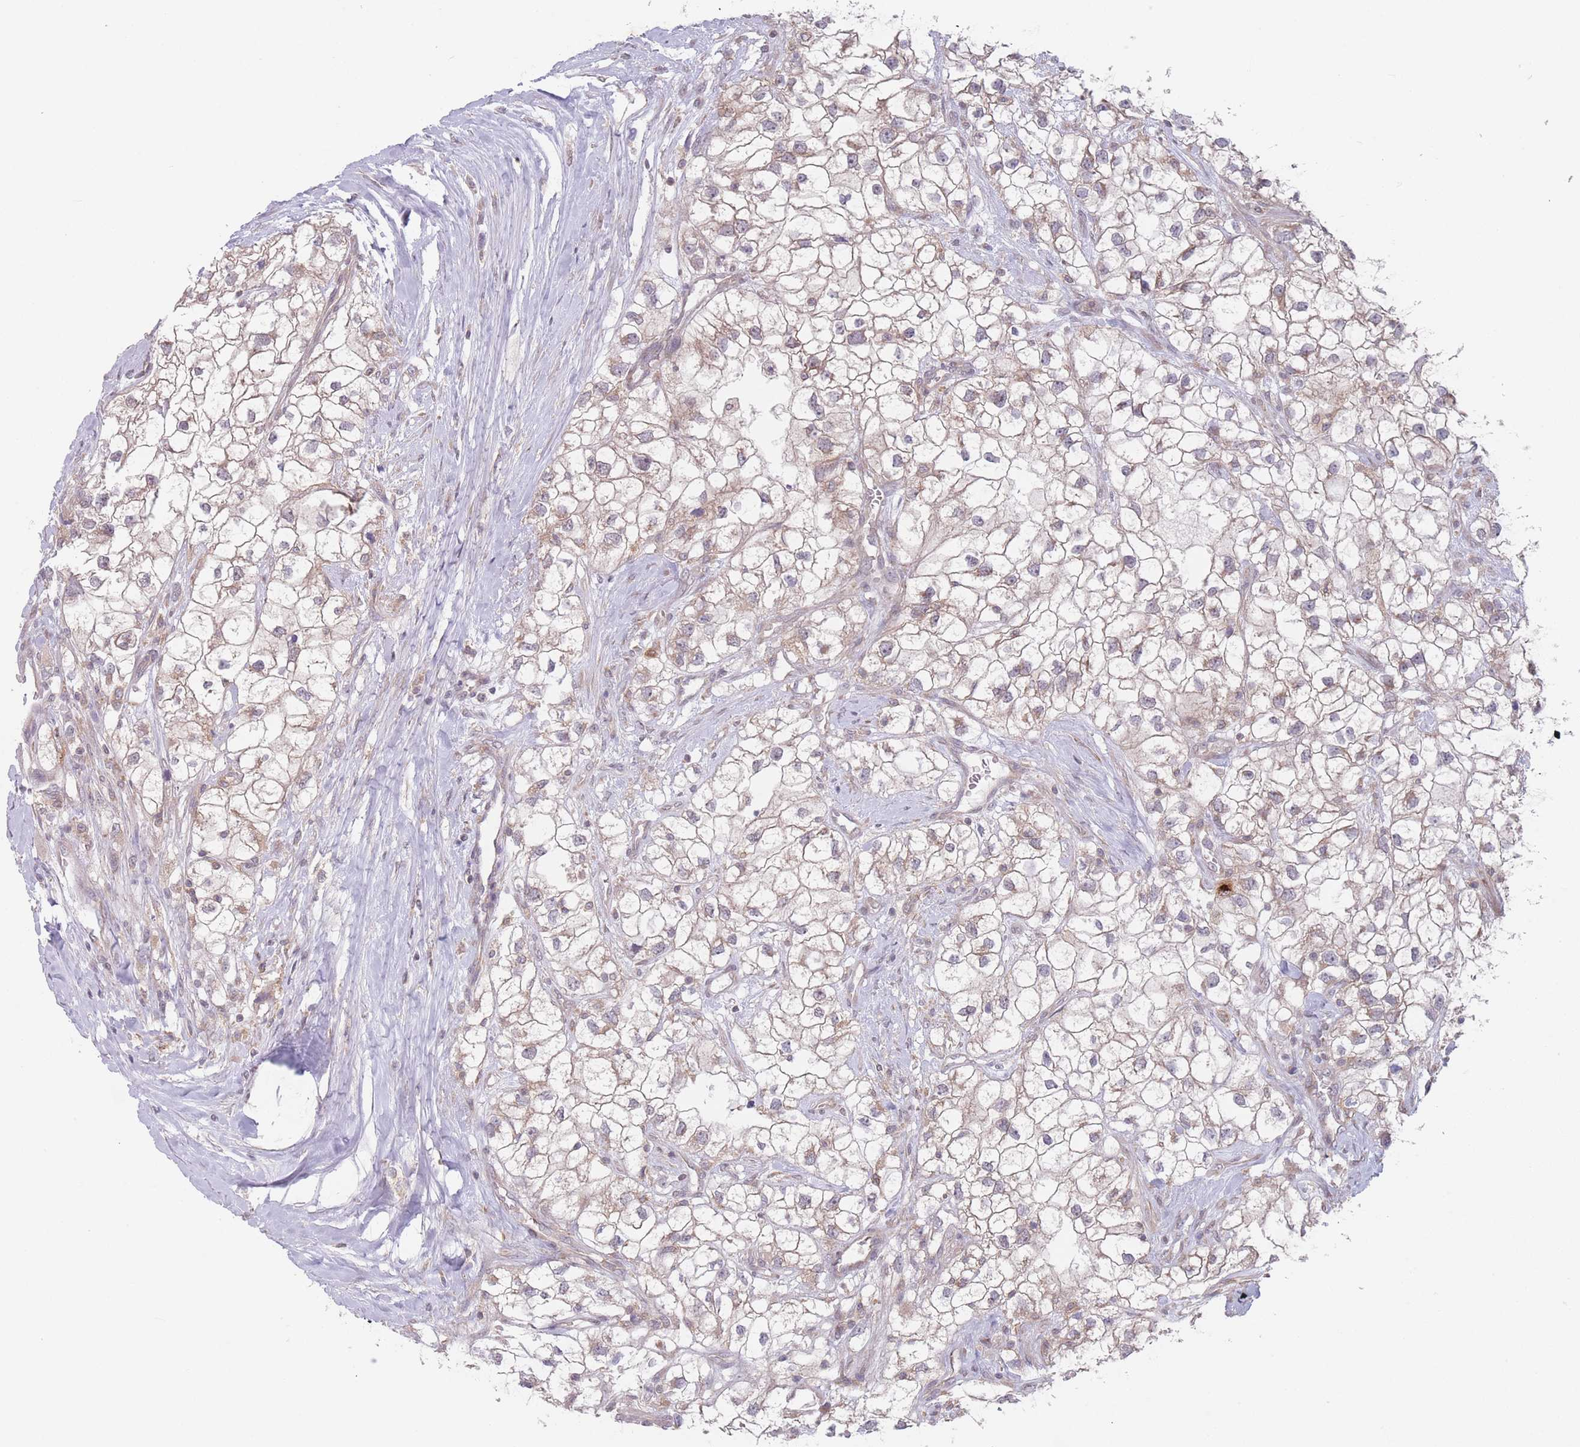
{"staining": {"intensity": "weak", "quantity": "25%-75%", "location": "cytoplasmic/membranous"}, "tissue": "renal cancer", "cell_type": "Tumor cells", "image_type": "cancer", "snomed": [{"axis": "morphology", "description": "Adenocarcinoma, NOS"}, {"axis": "topography", "description": "Kidney"}], "caption": "Protein analysis of renal adenocarcinoma tissue reveals weak cytoplasmic/membranous expression in approximately 25%-75% of tumor cells. (DAB (3,3'-diaminobenzidine) IHC with brightfield microscopy, high magnification).", "gene": "PPM1A", "patient": {"sex": "male", "age": 59}}